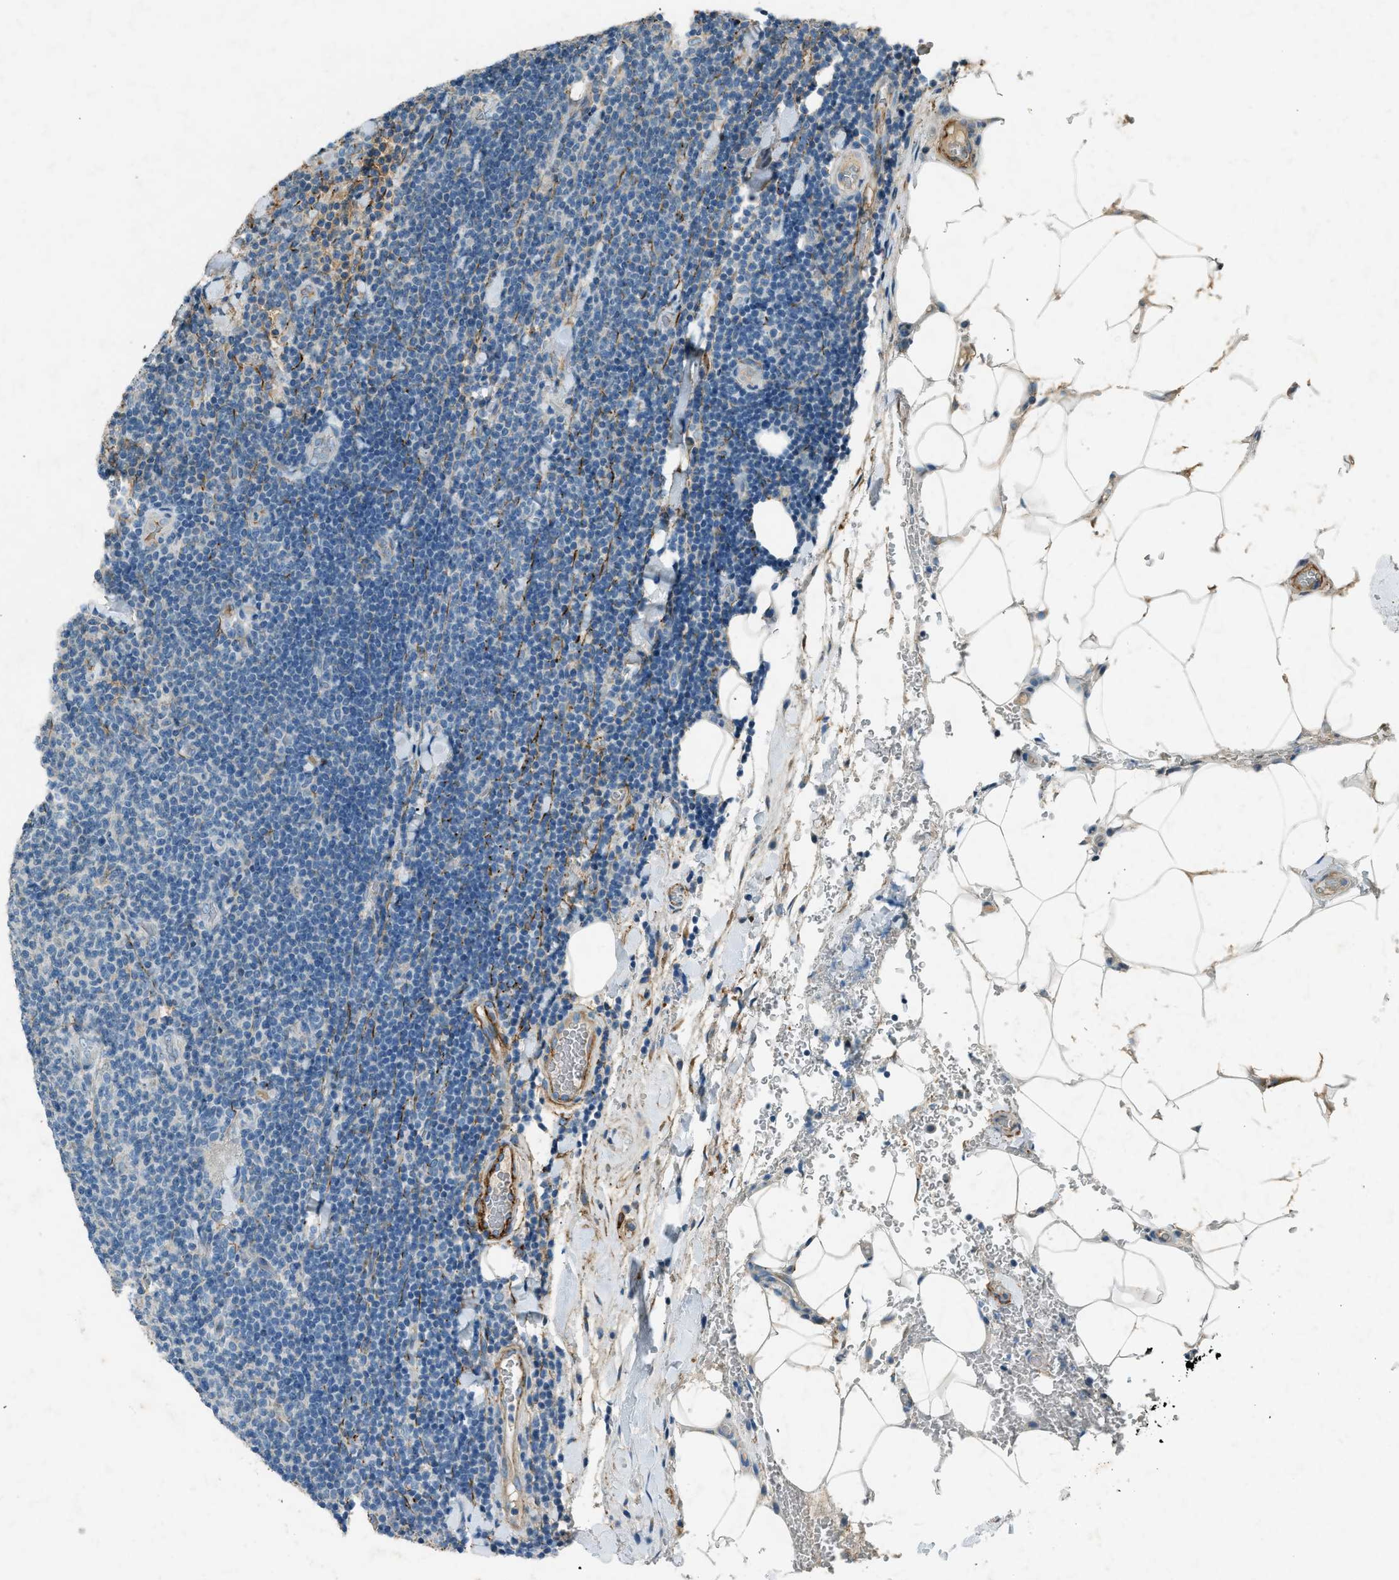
{"staining": {"intensity": "negative", "quantity": "none", "location": "none"}, "tissue": "lymphoma", "cell_type": "Tumor cells", "image_type": "cancer", "snomed": [{"axis": "morphology", "description": "Malignant lymphoma, non-Hodgkin's type, Low grade"}, {"axis": "topography", "description": "Lymph node"}], "caption": "Protein analysis of low-grade malignant lymphoma, non-Hodgkin's type displays no significant positivity in tumor cells. The staining is performed using DAB (3,3'-diaminobenzidine) brown chromogen with nuclei counter-stained in using hematoxylin.", "gene": "FBLN2", "patient": {"sex": "male", "age": 66}}